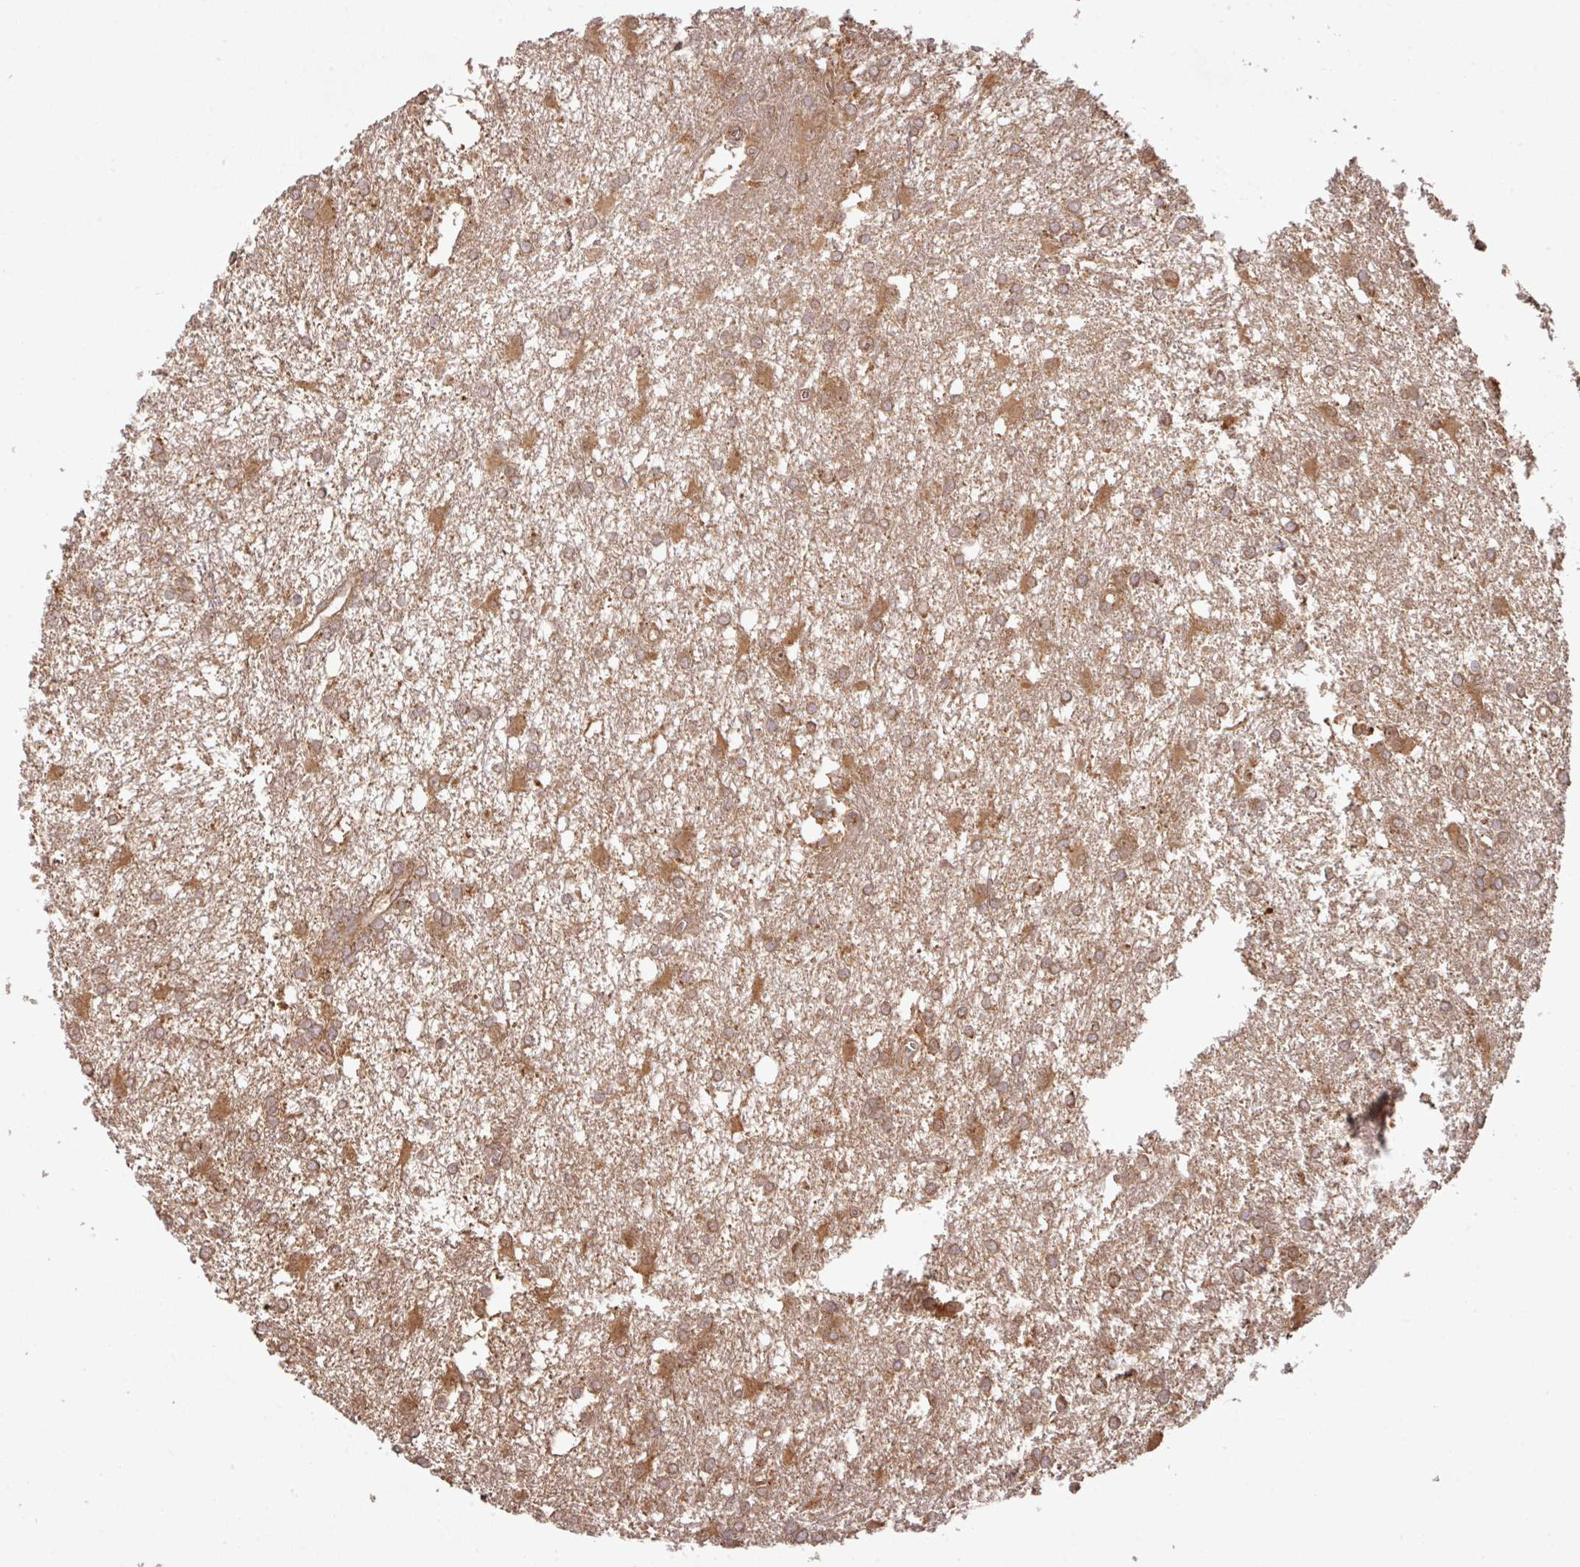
{"staining": {"intensity": "moderate", "quantity": ">75%", "location": "cytoplasmic/membranous"}, "tissue": "glioma", "cell_type": "Tumor cells", "image_type": "cancer", "snomed": [{"axis": "morphology", "description": "Glioma, malignant, High grade"}, {"axis": "topography", "description": "Brain"}], "caption": "A micrograph showing moderate cytoplasmic/membranous expression in about >75% of tumor cells in malignant glioma (high-grade), as visualized by brown immunohistochemical staining.", "gene": "MRRF", "patient": {"sex": "male", "age": 48}}